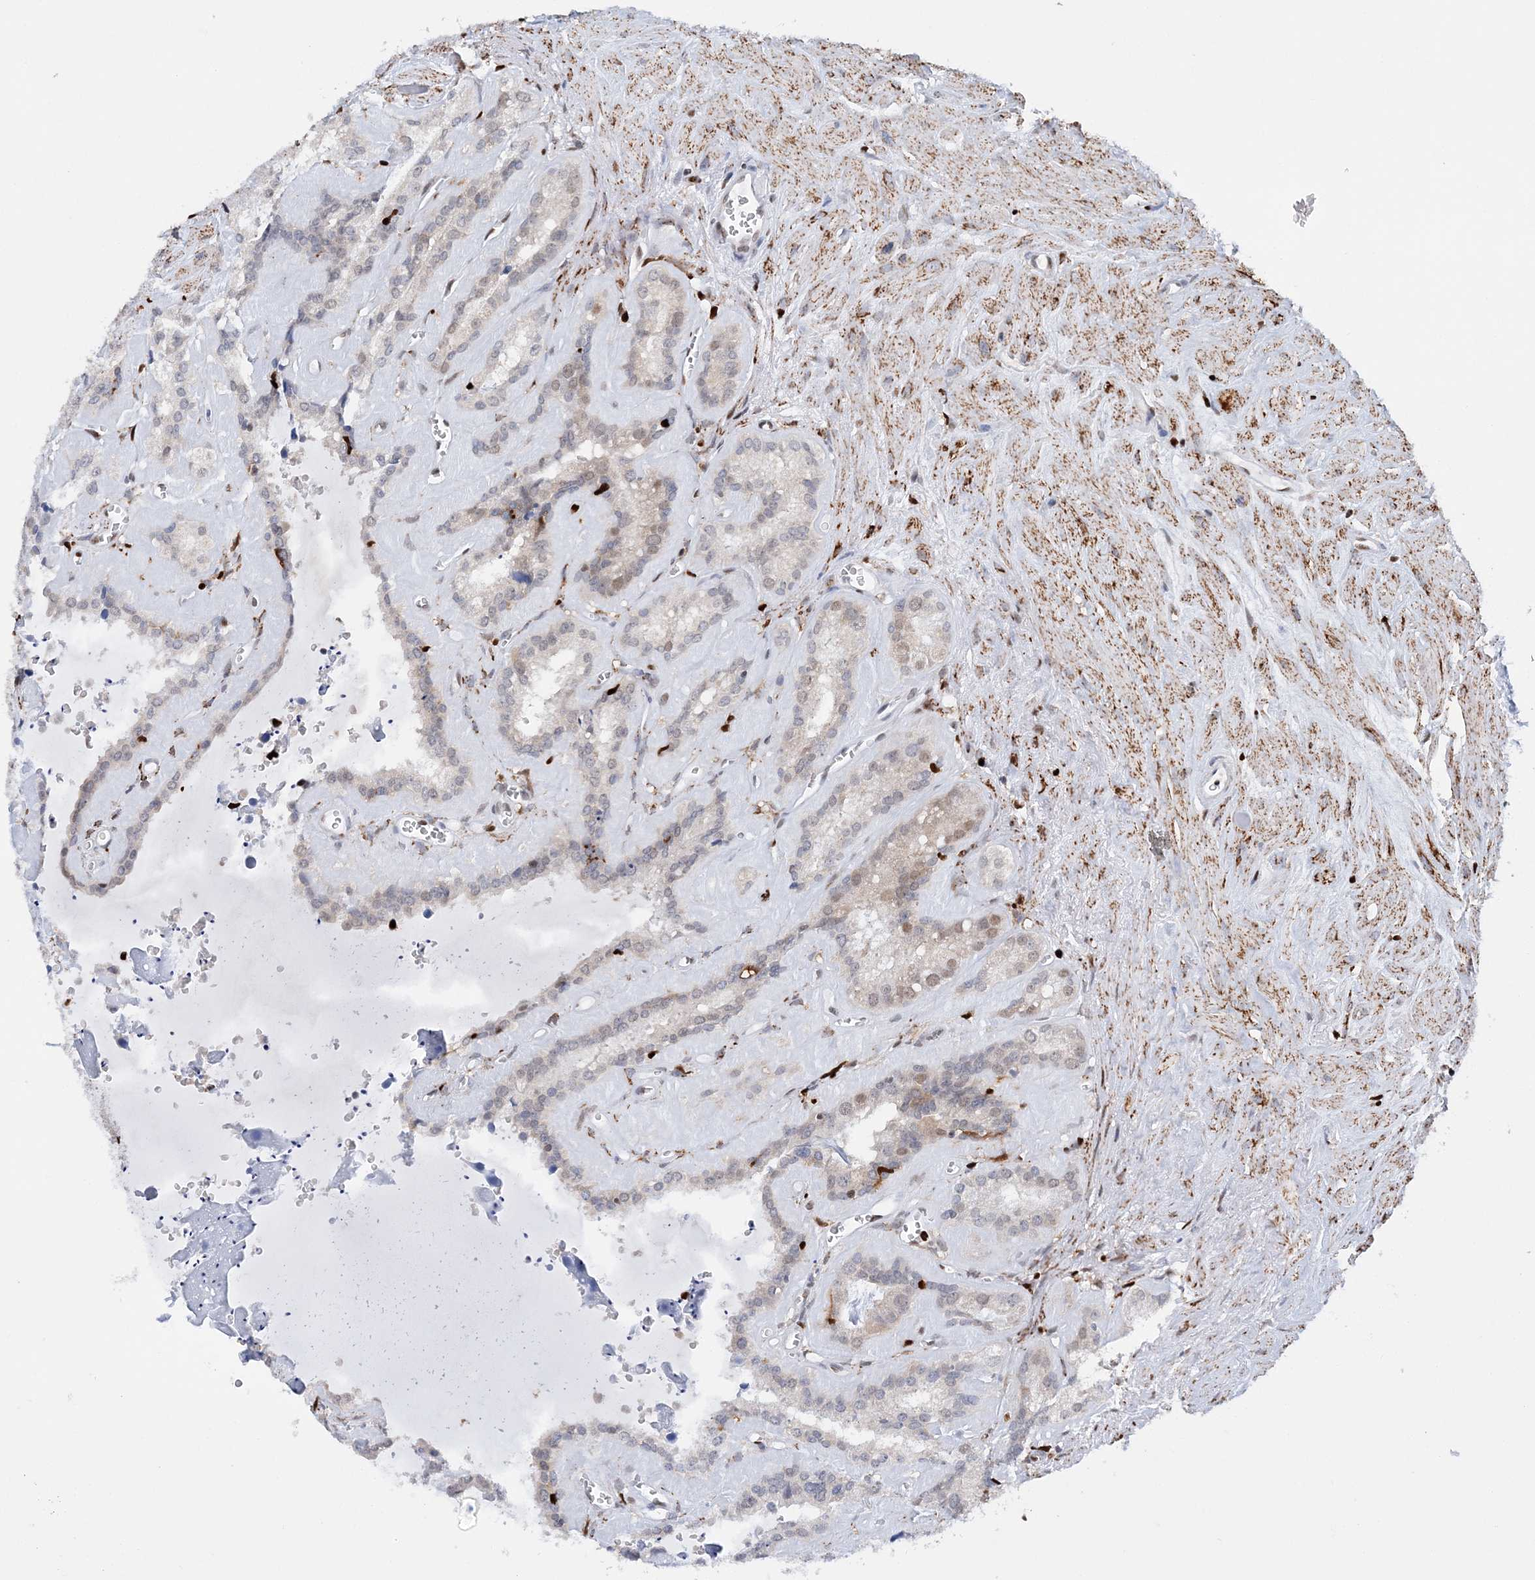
{"staining": {"intensity": "weak", "quantity": "<25%", "location": "nuclear"}, "tissue": "seminal vesicle", "cell_type": "Glandular cells", "image_type": "normal", "snomed": [{"axis": "morphology", "description": "Normal tissue, NOS"}, {"axis": "topography", "description": "Prostate"}, {"axis": "topography", "description": "Seminal veicle"}], "caption": "DAB immunohistochemical staining of unremarkable human seminal vesicle exhibits no significant staining in glandular cells.", "gene": "NIT2", "patient": {"sex": "male", "age": 59}}